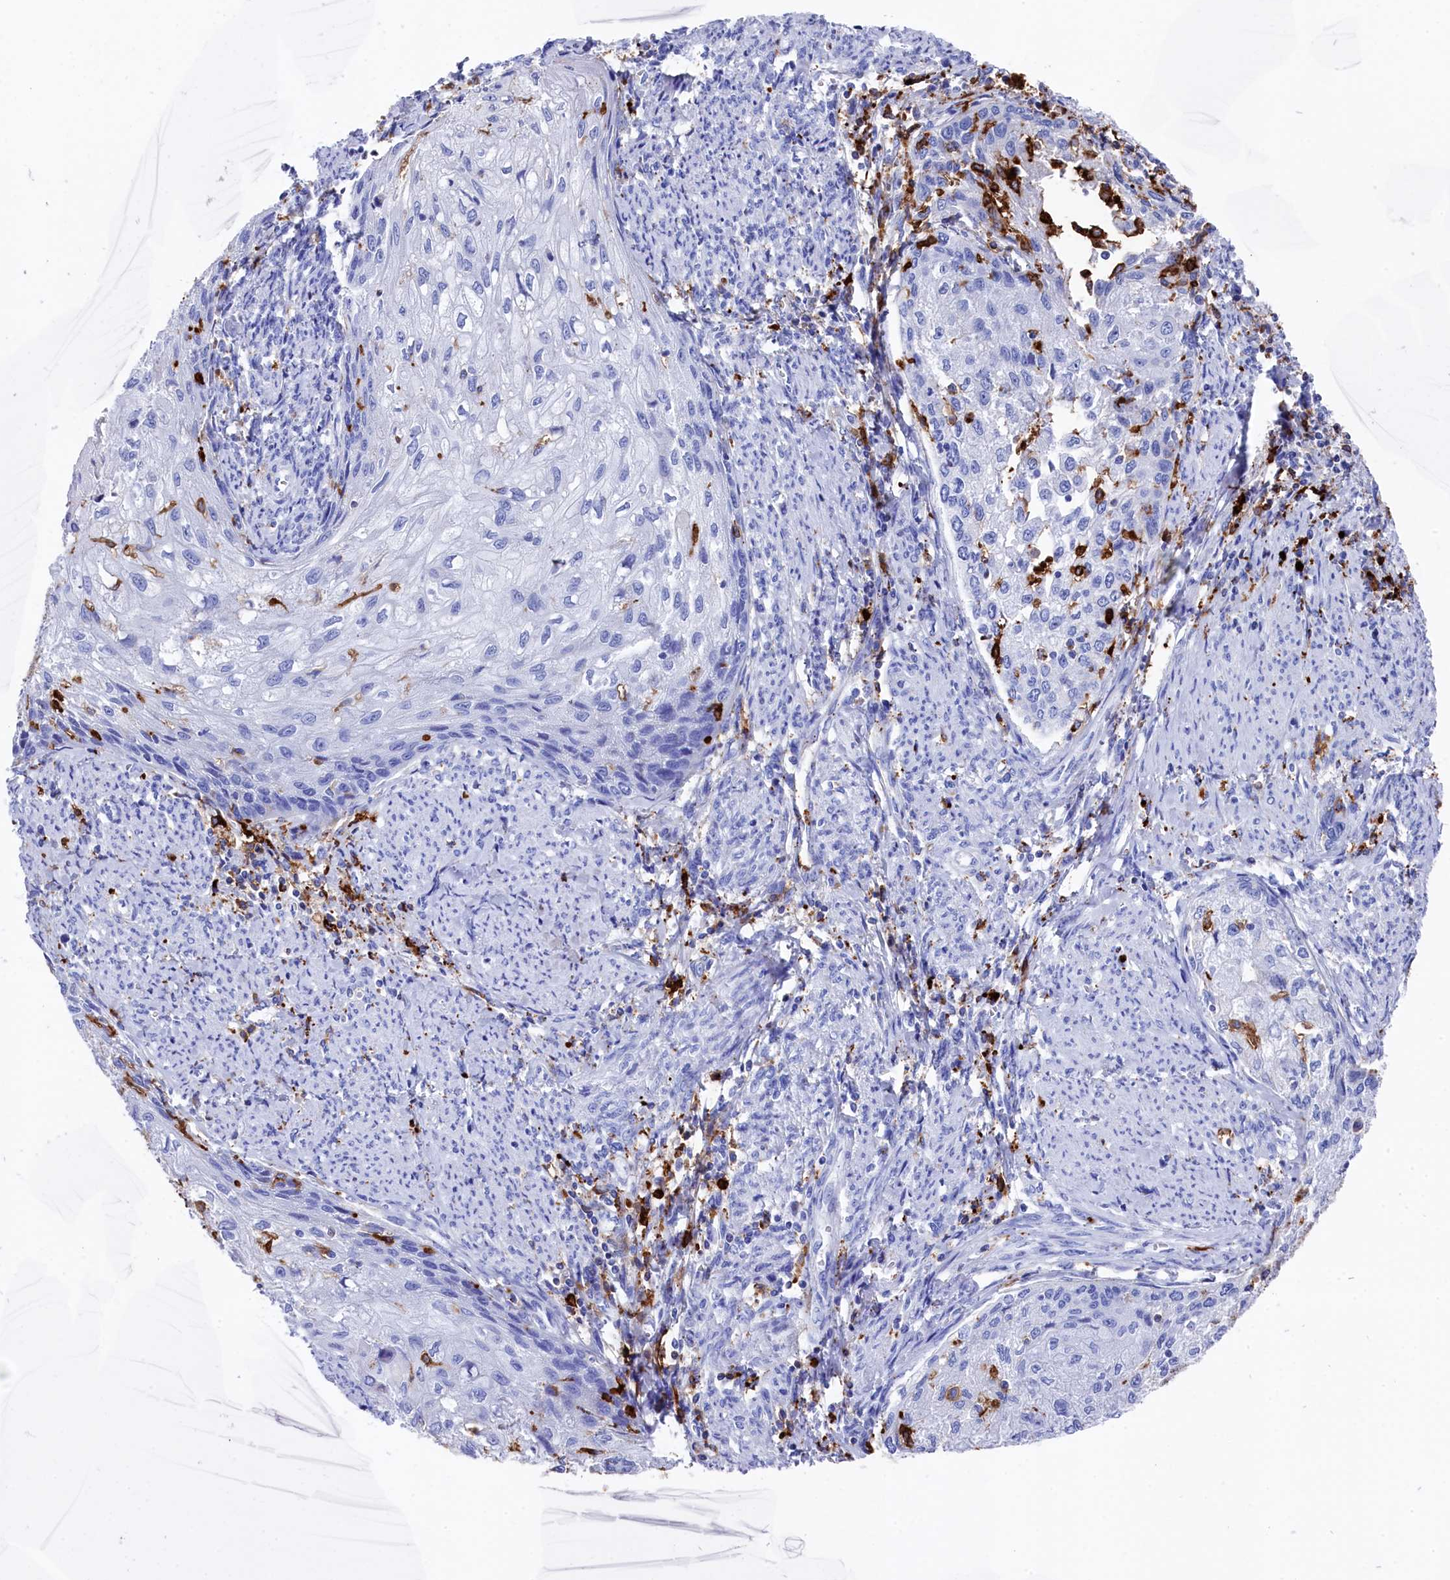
{"staining": {"intensity": "negative", "quantity": "none", "location": "none"}, "tissue": "cervical cancer", "cell_type": "Tumor cells", "image_type": "cancer", "snomed": [{"axis": "morphology", "description": "Squamous cell carcinoma, NOS"}, {"axis": "topography", "description": "Cervix"}], "caption": "The image reveals no staining of tumor cells in cervical cancer. (DAB immunohistochemistry (IHC) visualized using brightfield microscopy, high magnification).", "gene": "PLAC8", "patient": {"sex": "female", "age": 67}}